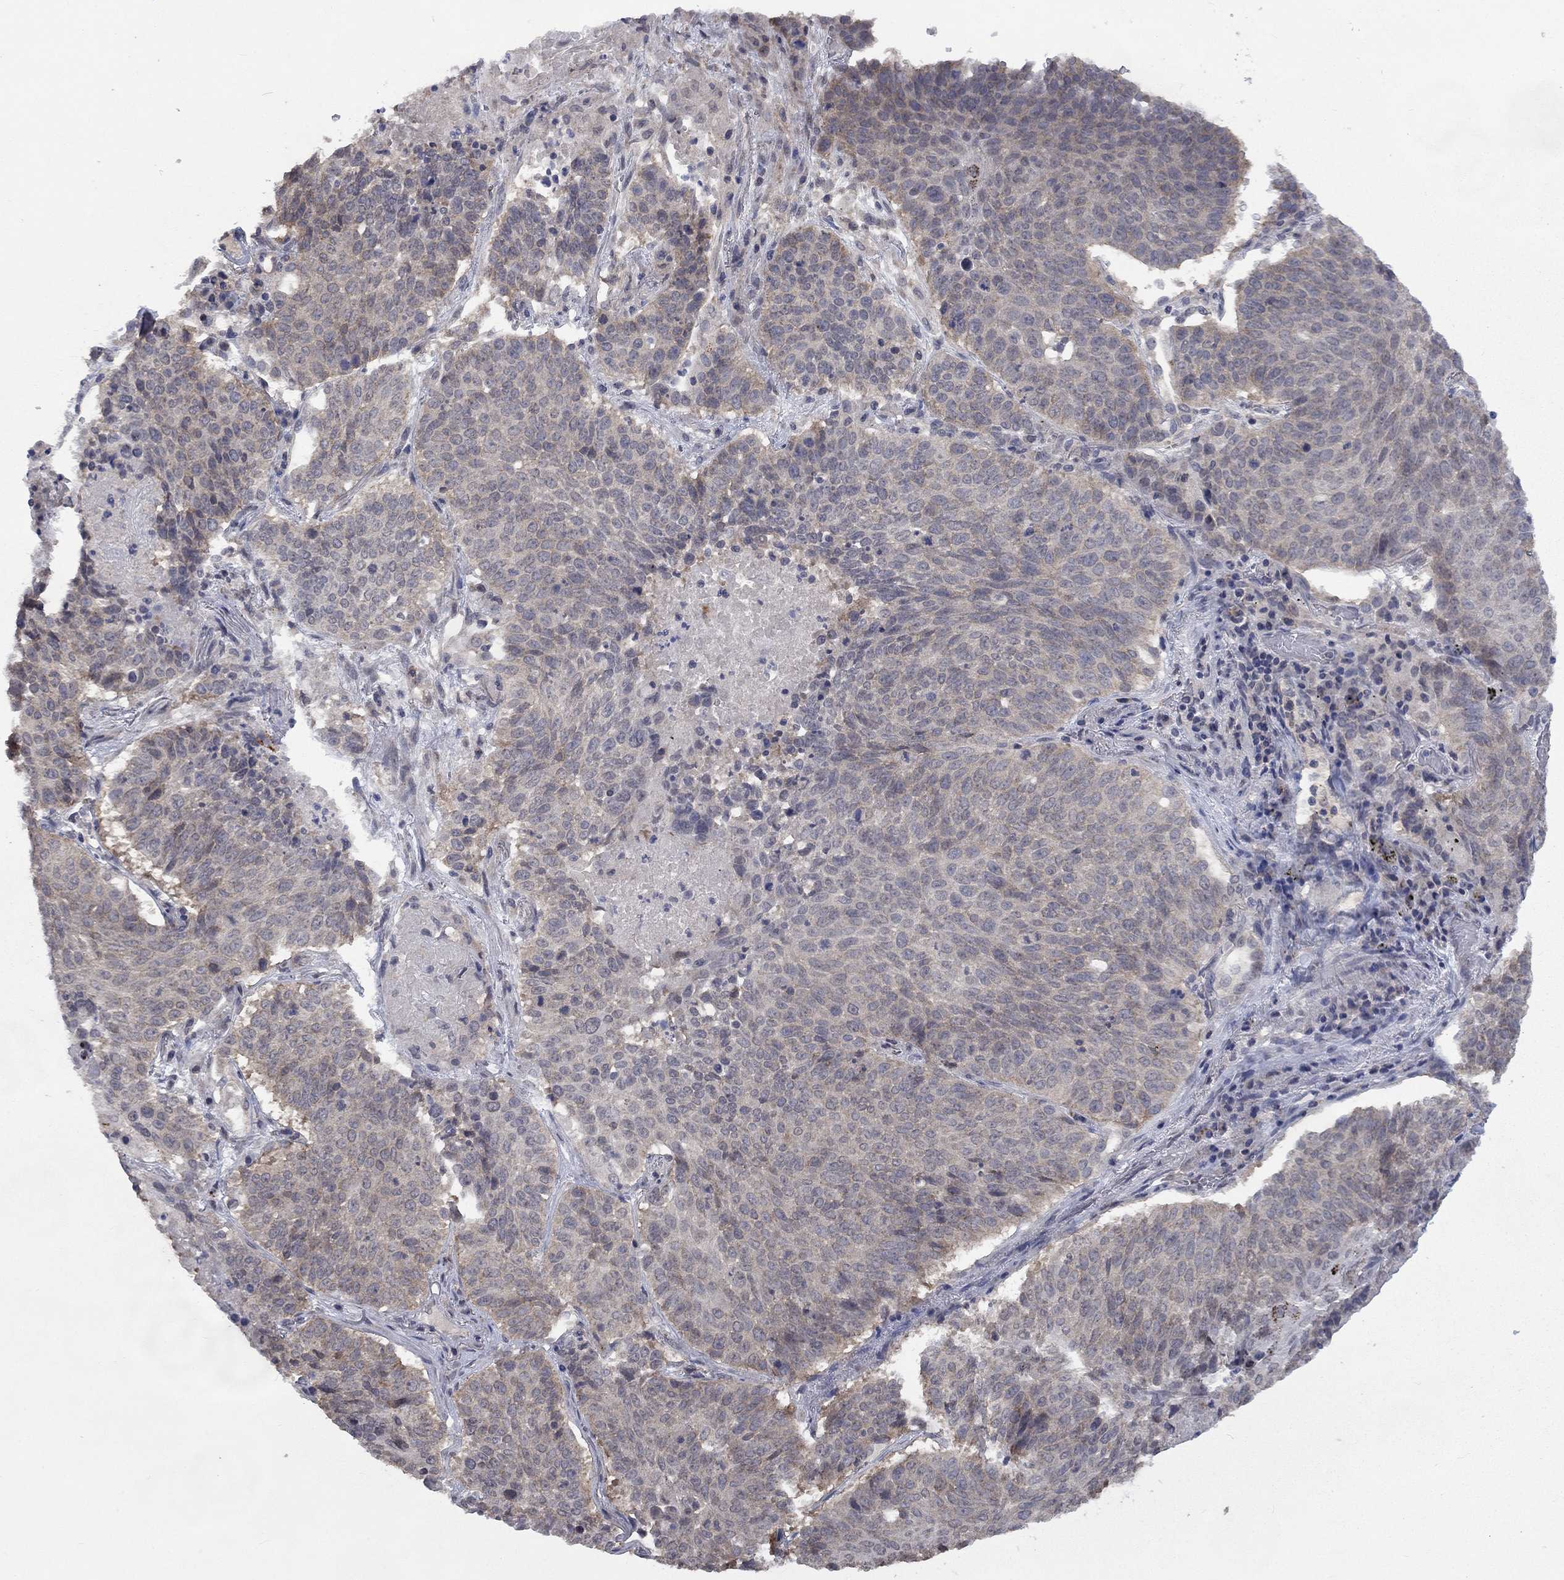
{"staining": {"intensity": "weak", "quantity": "<25%", "location": "cytoplasmic/membranous"}, "tissue": "lung cancer", "cell_type": "Tumor cells", "image_type": "cancer", "snomed": [{"axis": "morphology", "description": "Squamous cell carcinoma, NOS"}, {"axis": "topography", "description": "Lung"}], "caption": "Histopathology image shows no protein staining in tumor cells of lung cancer (squamous cell carcinoma) tissue.", "gene": "SPATA33", "patient": {"sex": "male", "age": 64}}